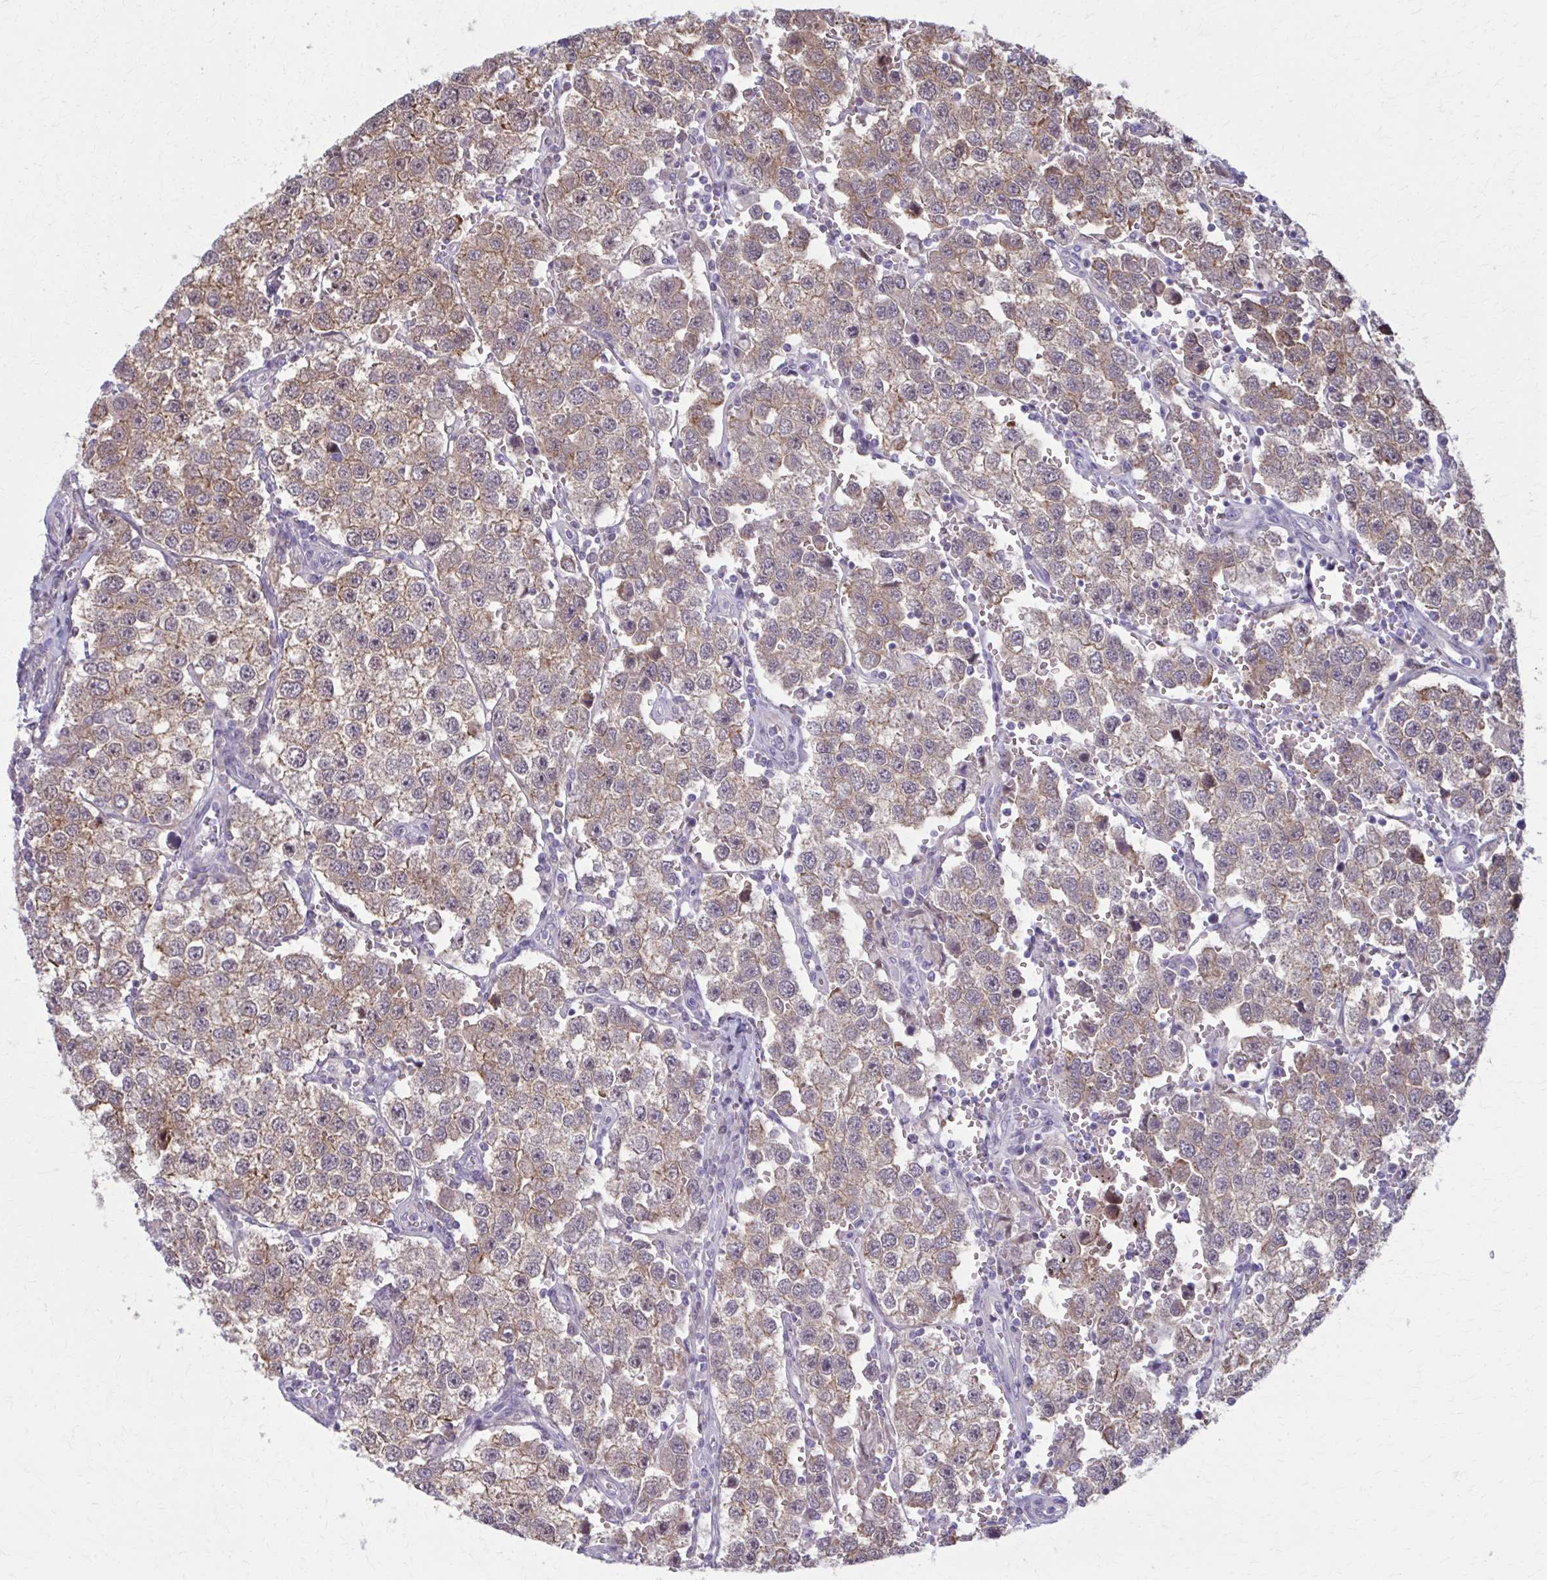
{"staining": {"intensity": "moderate", "quantity": ">75%", "location": "cytoplasmic/membranous"}, "tissue": "testis cancer", "cell_type": "Tumor cells", "image_type": "cancer", "snomed": [{"axis": "morphology", "description": "Seminoma, NOS"}, {"axis": "topography", "description": "Testis"}], "caption": "Seminoma (testis) was stained to show a protein in brown. There is medium levels of moderate cytoplasmic/membranous staining in approximately >75% of tumor cells. (IHC, brightfield microscopy, high magnification).", "gene": "NUMBL", "patient": {"sex": "male", "age": 37}}